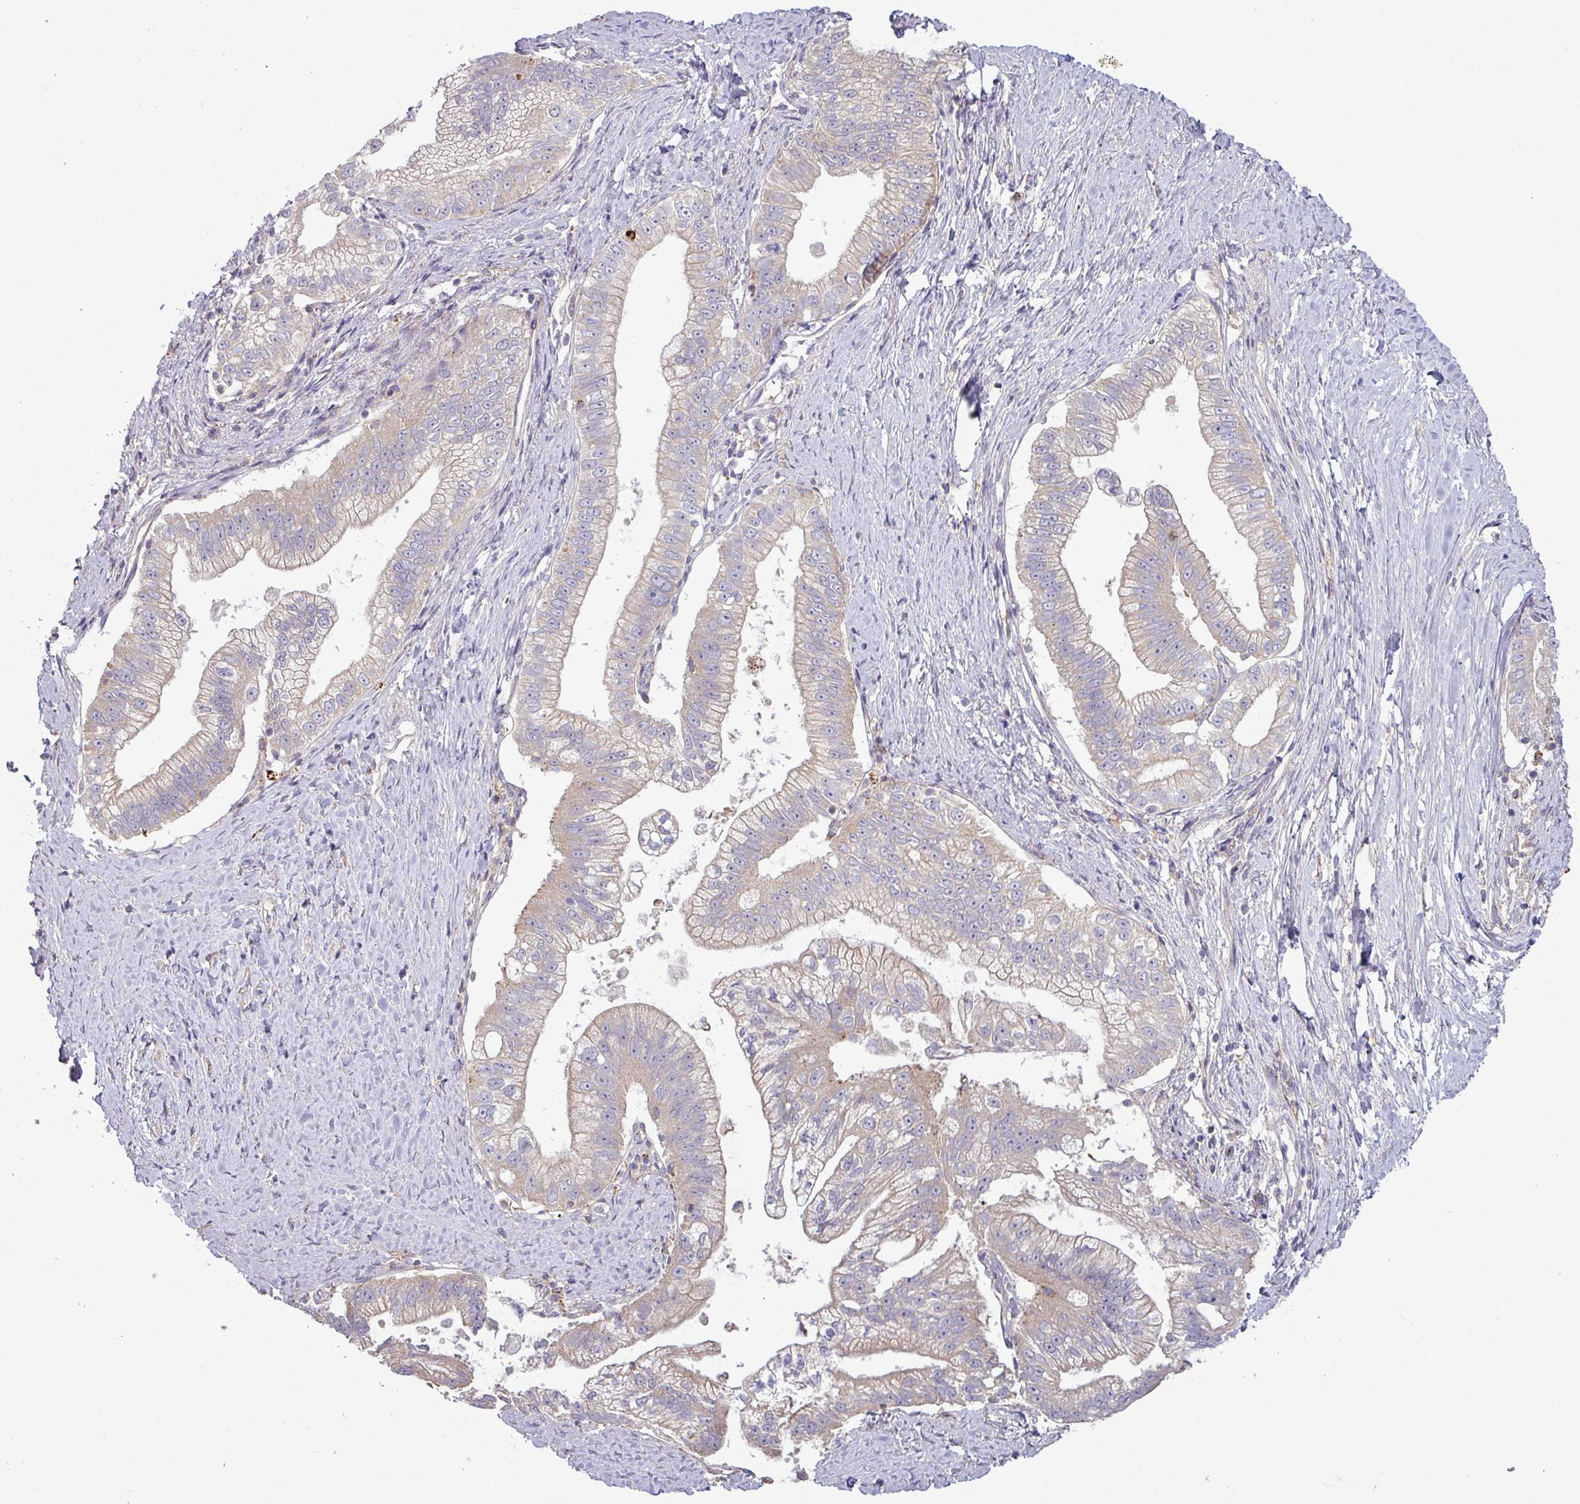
{"staining": {"intensity": "negative", "quantity": "none", "location": "none"}, "tissue": "pancreatic cancer", "cell_type": "Tumor cells", "image_type": "cancer", "snomed": [{"axis": "morphology", "description": "Adenocarcinoma, NOS"}, {"axis": "topography", "description": "Pancreas"}], "caption": "Immunohistochemistry of human pancreatic cancer (adenocarcinoma) shows no staining in tumor cells. (Stains: DAB immunohistochemistry with hematoxylin counter stain, Microscopy: brightfield microscopy at high magnification).", "gene": "PLIN2", "patient": {"sex": "male", "age": 70}}